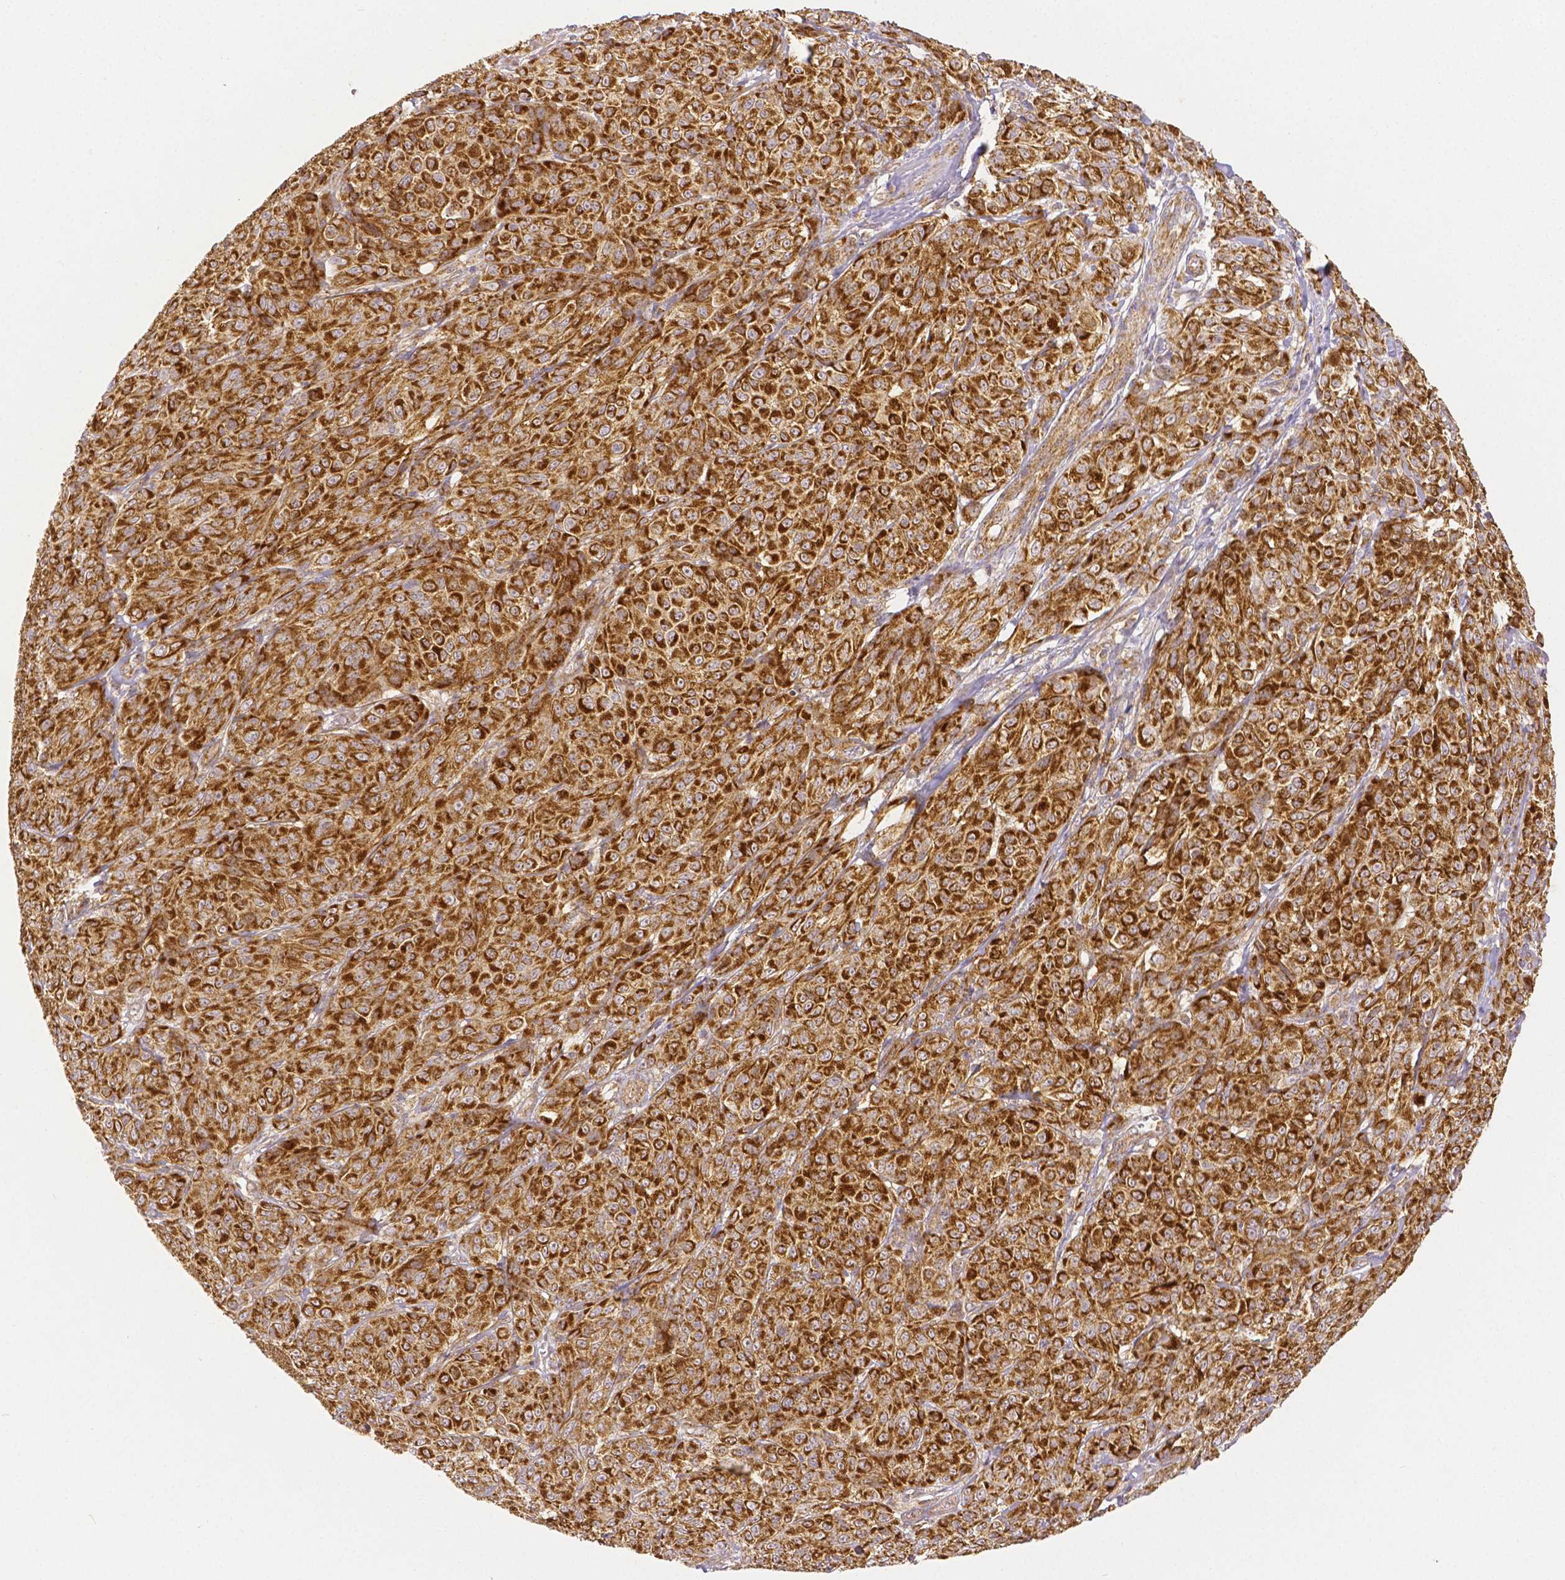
{"staining": {"intensity": "strong", "quantity": ">75%", "location": "cytoplasmic/membranous"}, "tissue": "melanoma", "cell_type": "Tumor cells", "image_type": "cancer", "snomed": [{"axis": "morphology", "description": "Malignant melanoma, NOS"}, {"axis": "topography", "description": "Skin"}], "caption": "DAB immunohistochemical staining of human malignant melanoma shows strong cytoplasmic/membranous protein positivity in approximately >75% of tumor cells. The staining was performed using DAB (3,3'-diaminobenzidine), with brown indicating positive protein expression. Nuclei are stained blue with hematoxylin.", "gene": "RHOT1", "patient": {"sex": "male", "age": 89}}